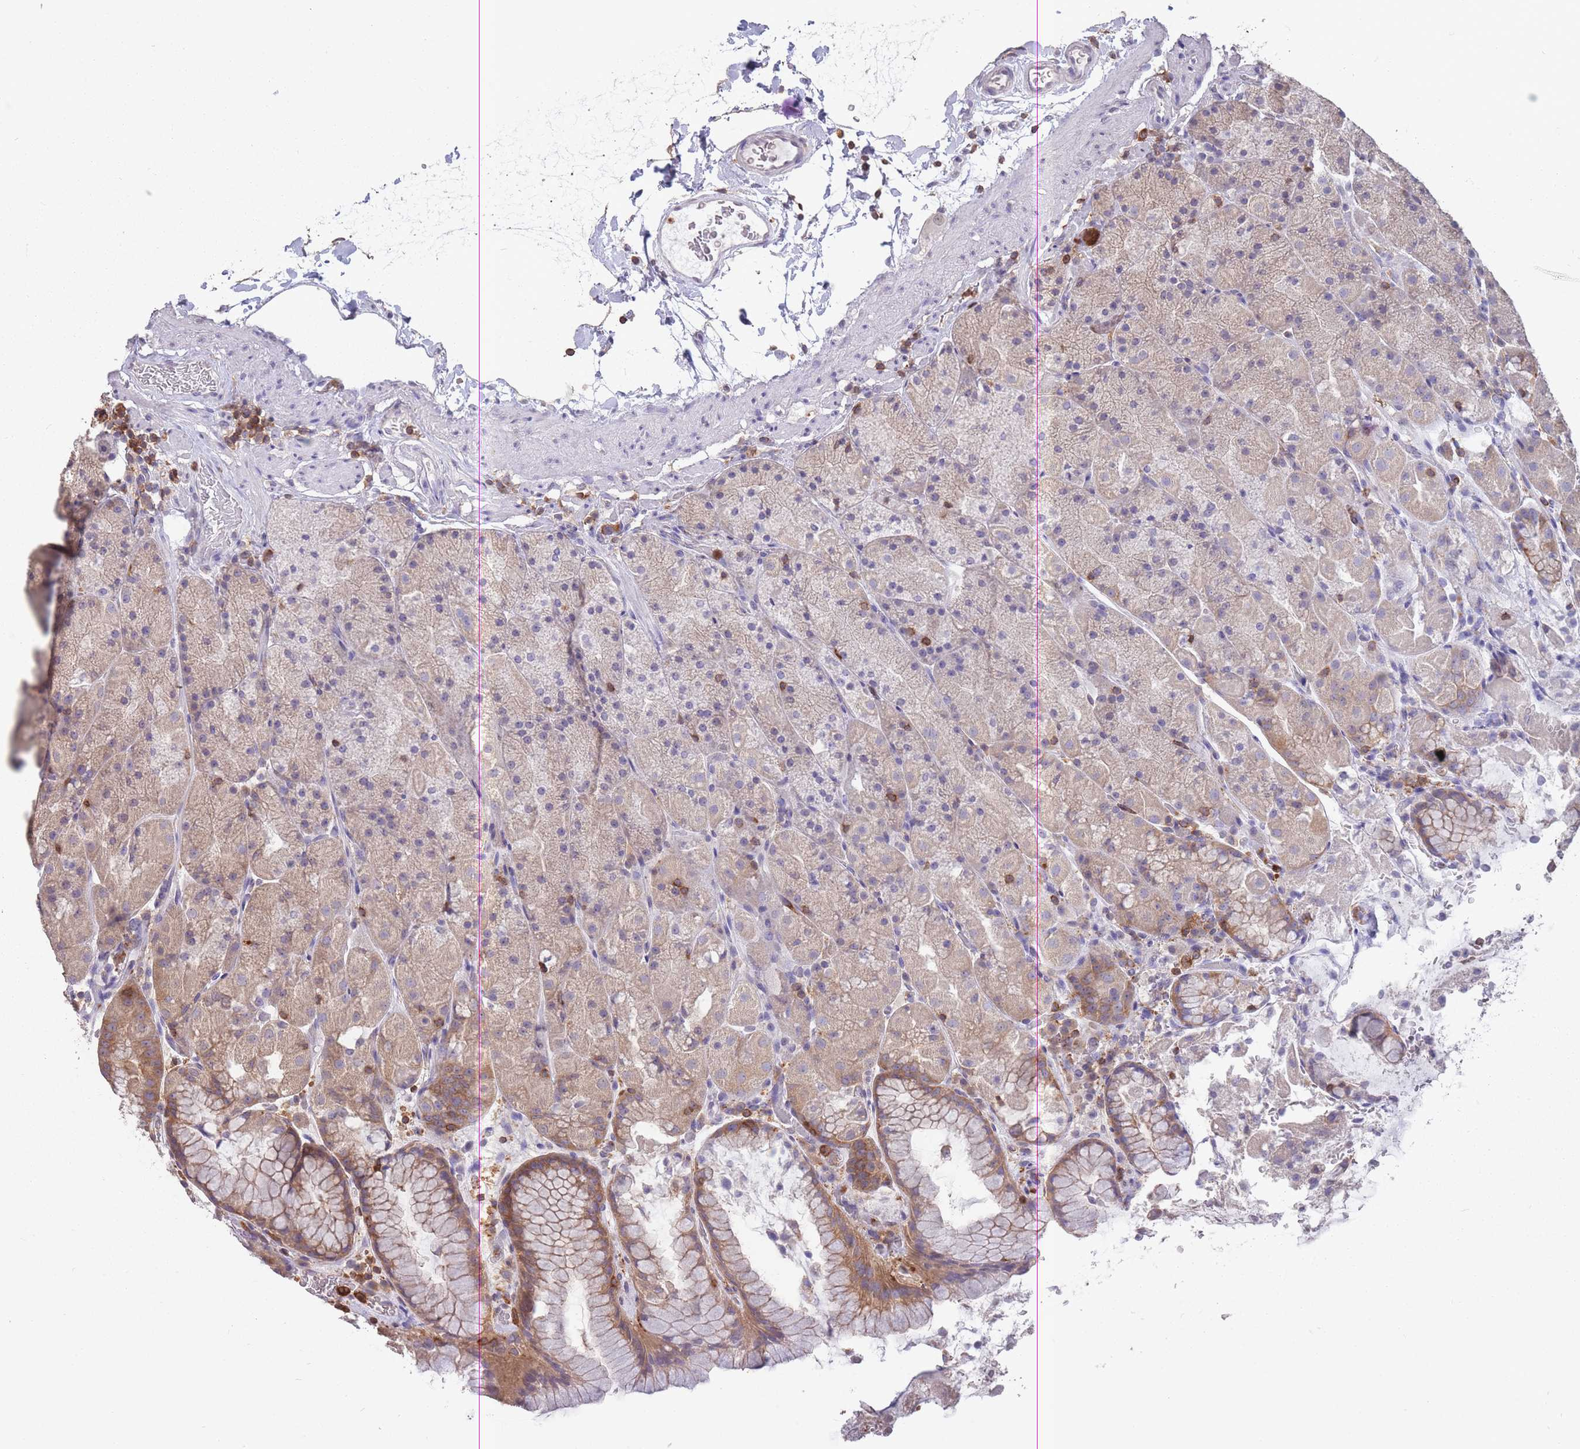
{"staining": {"intensity": "moderate", "quantity": ">75%", "location": "cytoplasmic/membranous"}, "tissue": "stomach", "cell_type": "Glandular cells", "image_type": "normal", "snomed": [{"axis": "morphology", "description": "Normal tissue, NOS"}, {"axis": "topography", "description": "Stomach, upper"}, {"axis": "topography", "description": "Stomach, lower"}], "caption": "A brown stain labels moderate cytoplasmic/membranous expression of a protein in glandular cells of unremarkable stomach. (brown staining indicates protein expression, while blue staining denotes nuclei).", "gene": "GMIP", "patient": {"sex": "male", "age": 67}}